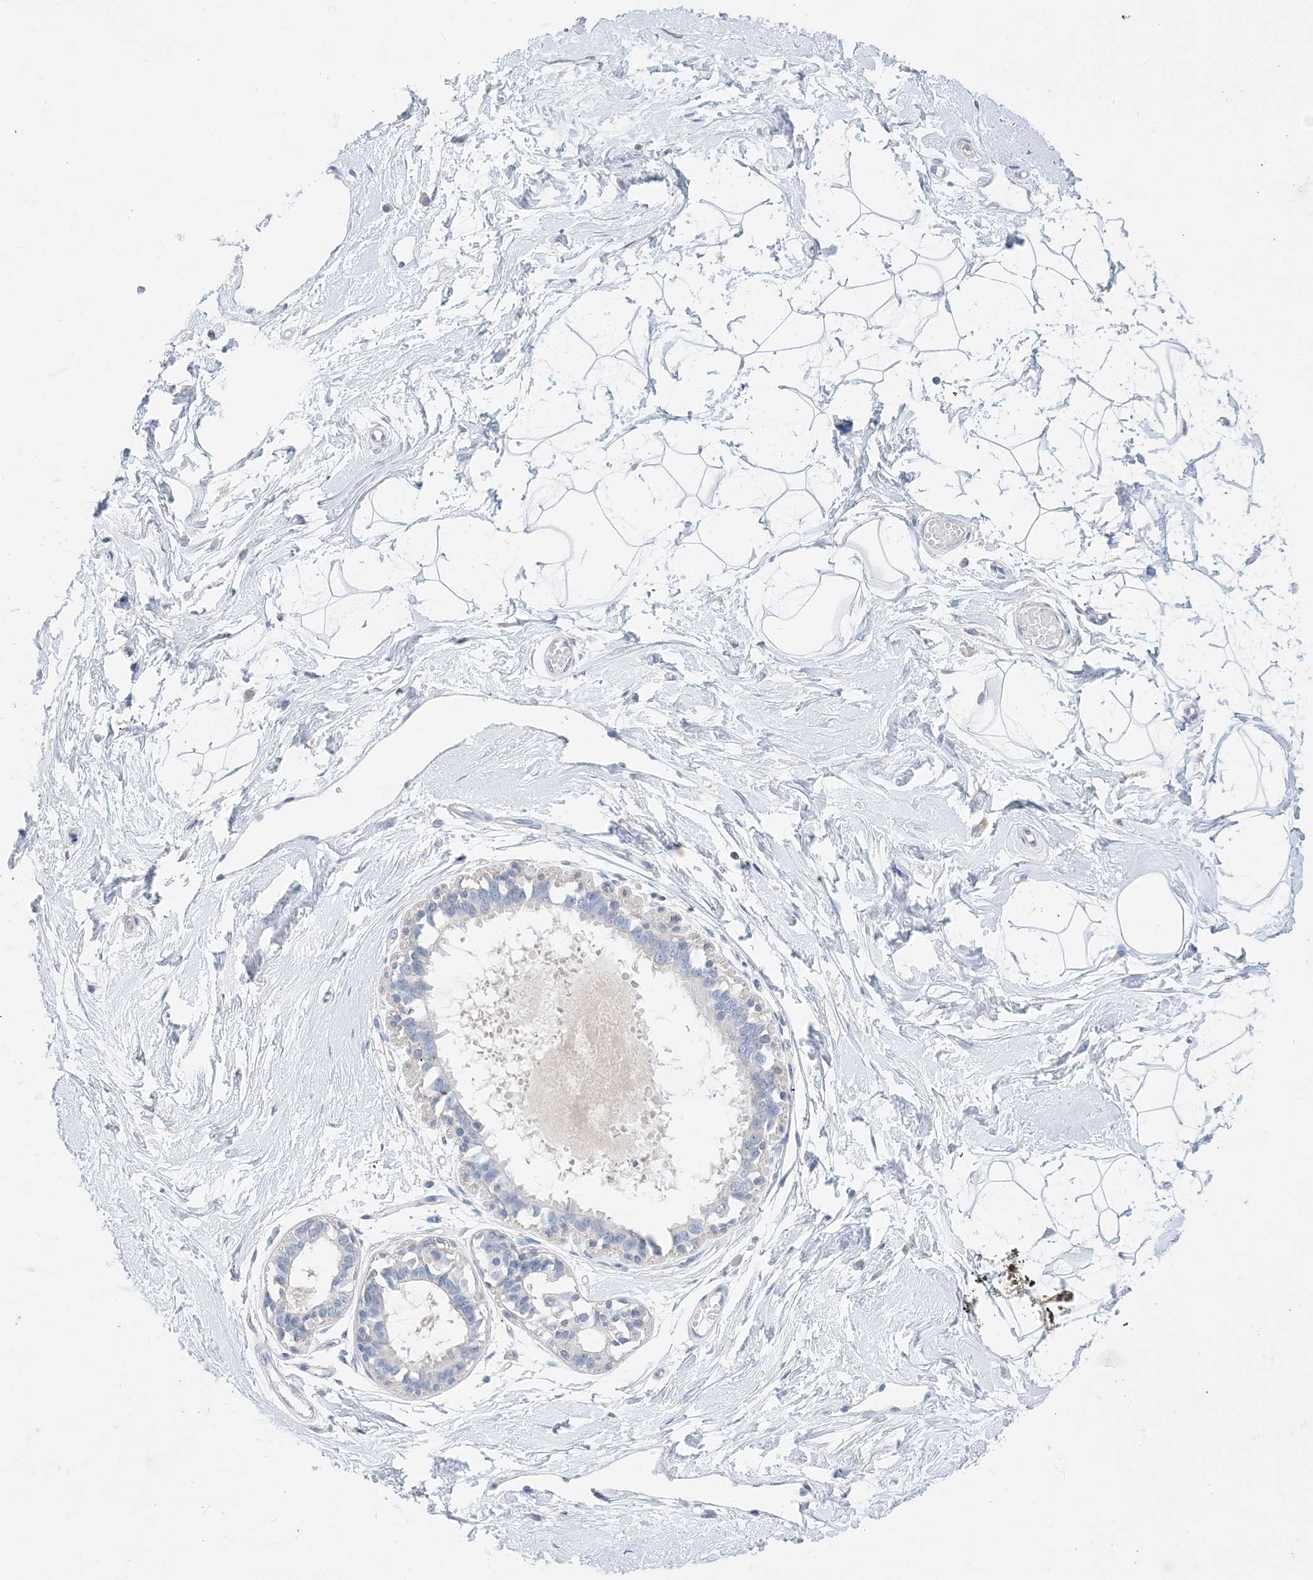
{"staining": {"intensity": "negative", "quantity": "none", "location": "none"}, "tissue": "breast", "cell_type": "Adipocytes", "image_type": "normal", "snomed": [{"axis": "morphology", "description": "Normal tissue, NOS"}, {"axis": "topography", "description": "Breast"}], "caption": "The image reveals no staining of adipocytes in benign breast.", "gene": "KPRP", "patient": {"sex": "female", "age": 45}}